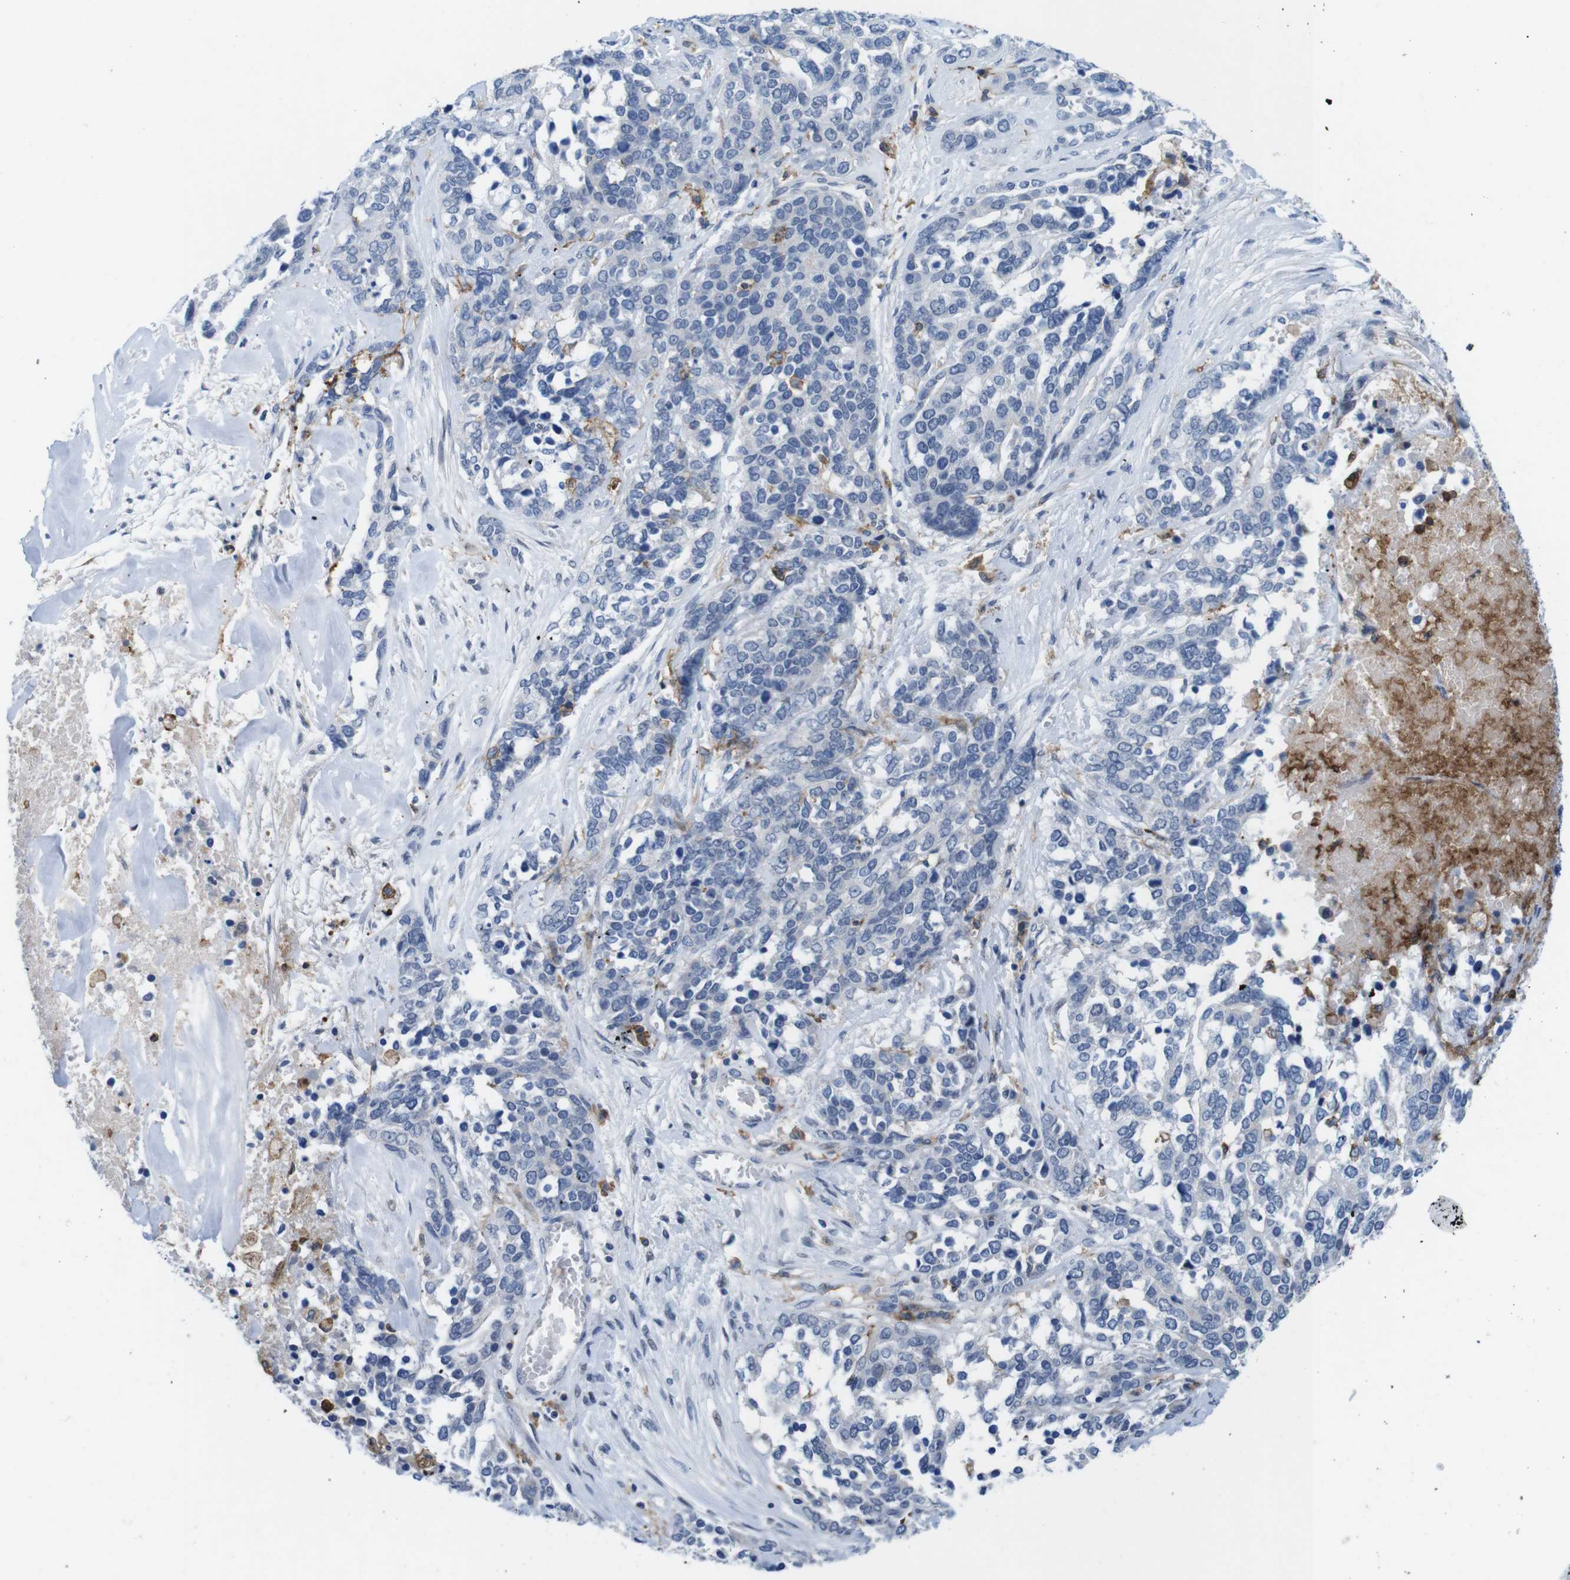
{"staining": {"intensity": "negative", "quantity": "none", "location": "none"}, "tissue": "ovarian cancer", "cell_type": "Tumor cells", "image_type": "cancer", "snomed": [{"axis": "morphology", "description": "Cystadenocarcinoma, serous, NOS"}, {"axis": "topography", "description": "Ovary"}], "caption": "This is an immunohistochemistry histopathology image of human ovarian cancer. There is no staining in tumor cells.", "gene": "CD300C", "patient": {"sex": "female", "age": 44}}